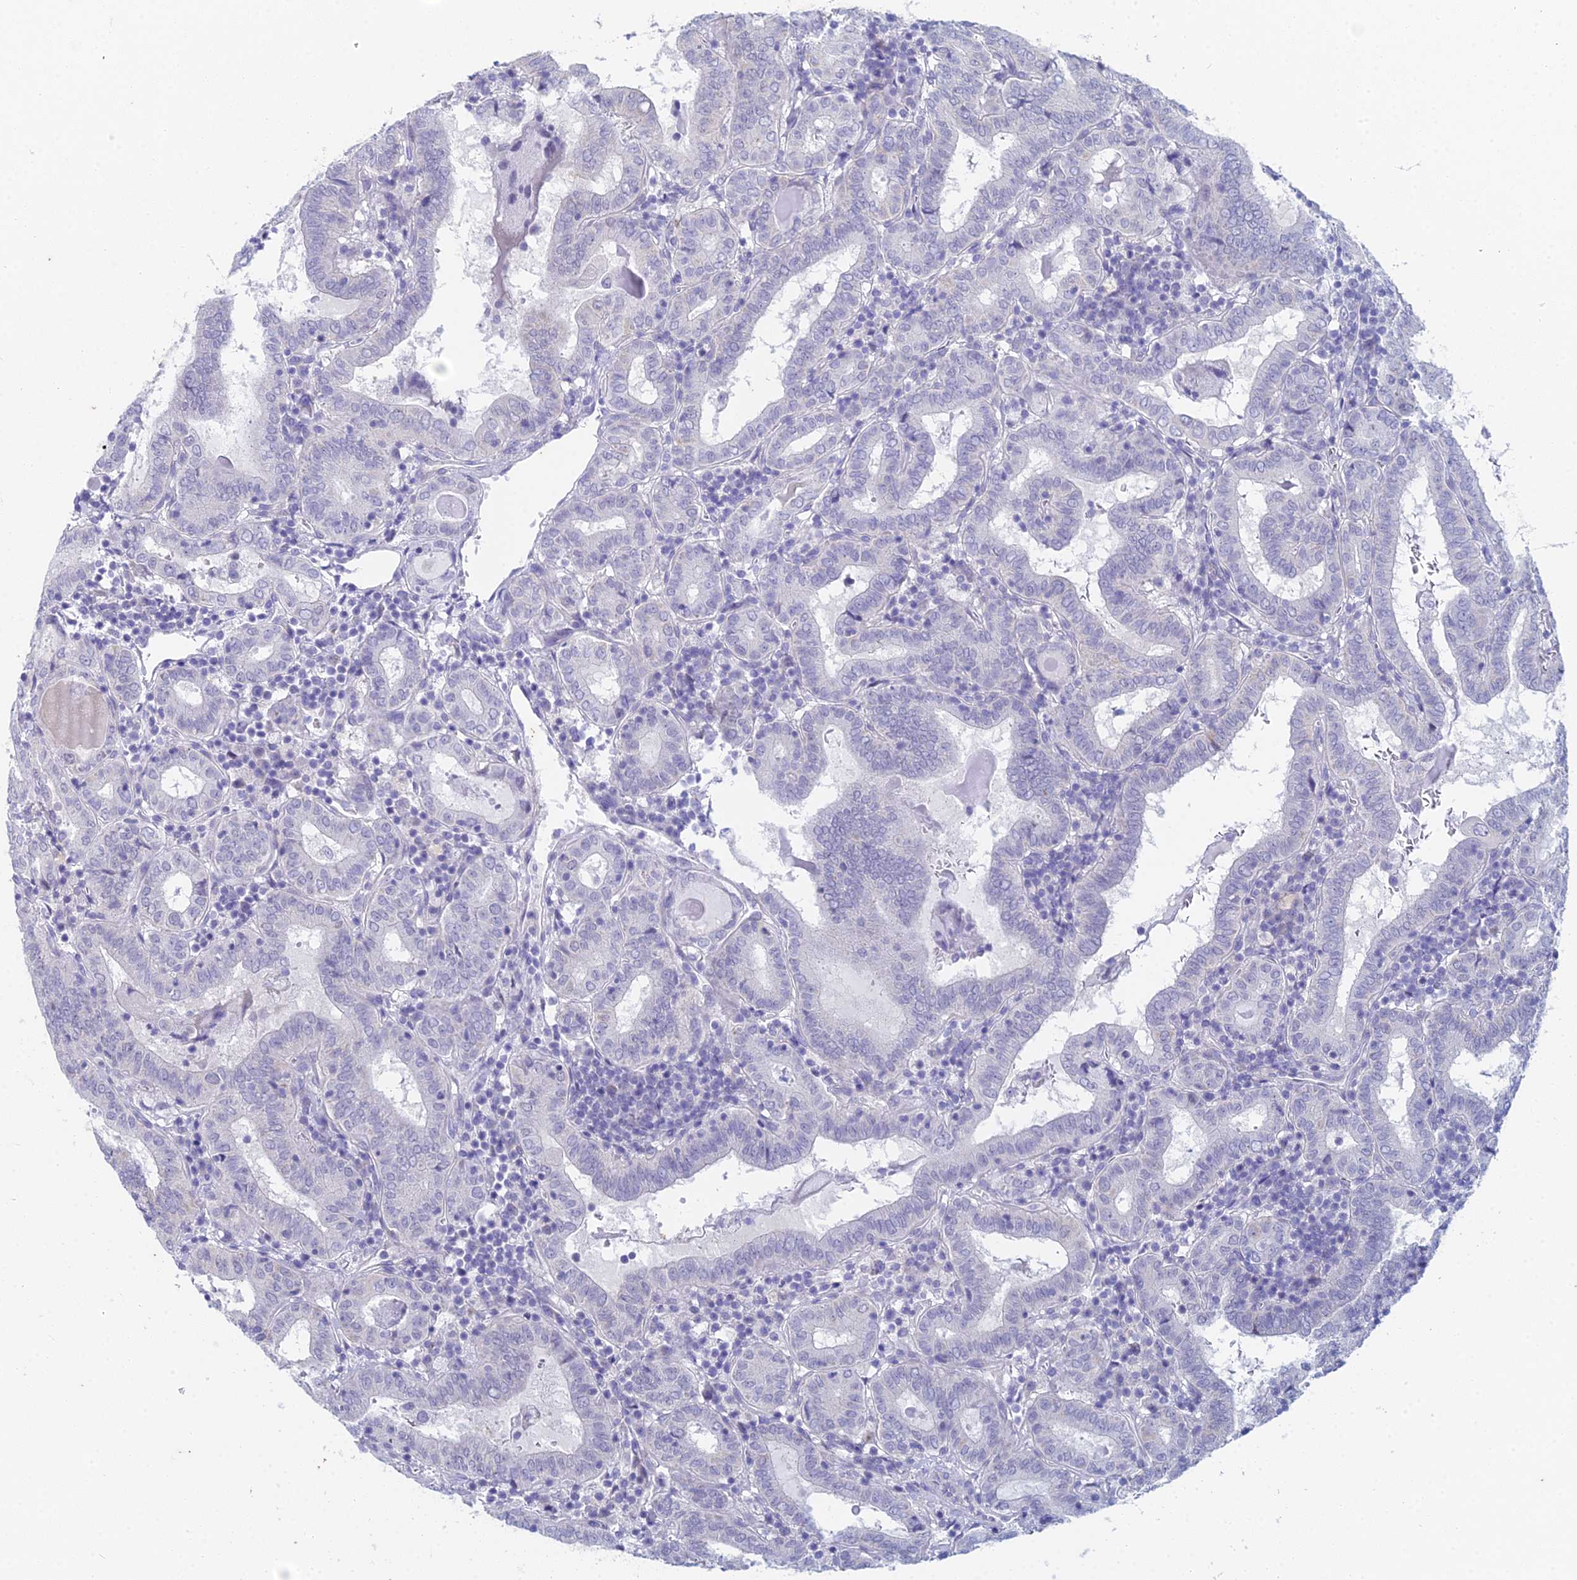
{"staining": {"intensity": "negative", "quantity": "none", "location": "none"}, "tissue": "thyroid cancer", "cell_type": "Tumor cells", "image_type": "cancer", "snomed": [{"axis": "morphology", "description": "Papillary adenocarcinoma, NOS"}, {"axis": "topography", "description": "Thyroid gland"}], "caption": "Immunohistochemistry photomicrograph of human thyroid cancer (papillary adenocarcinoma) stained for a protein (brown), which demonstrates no positivity in tumor cells.", "gene": "EEF2KMT", "patient": {"sex": "female", "age": 72}}